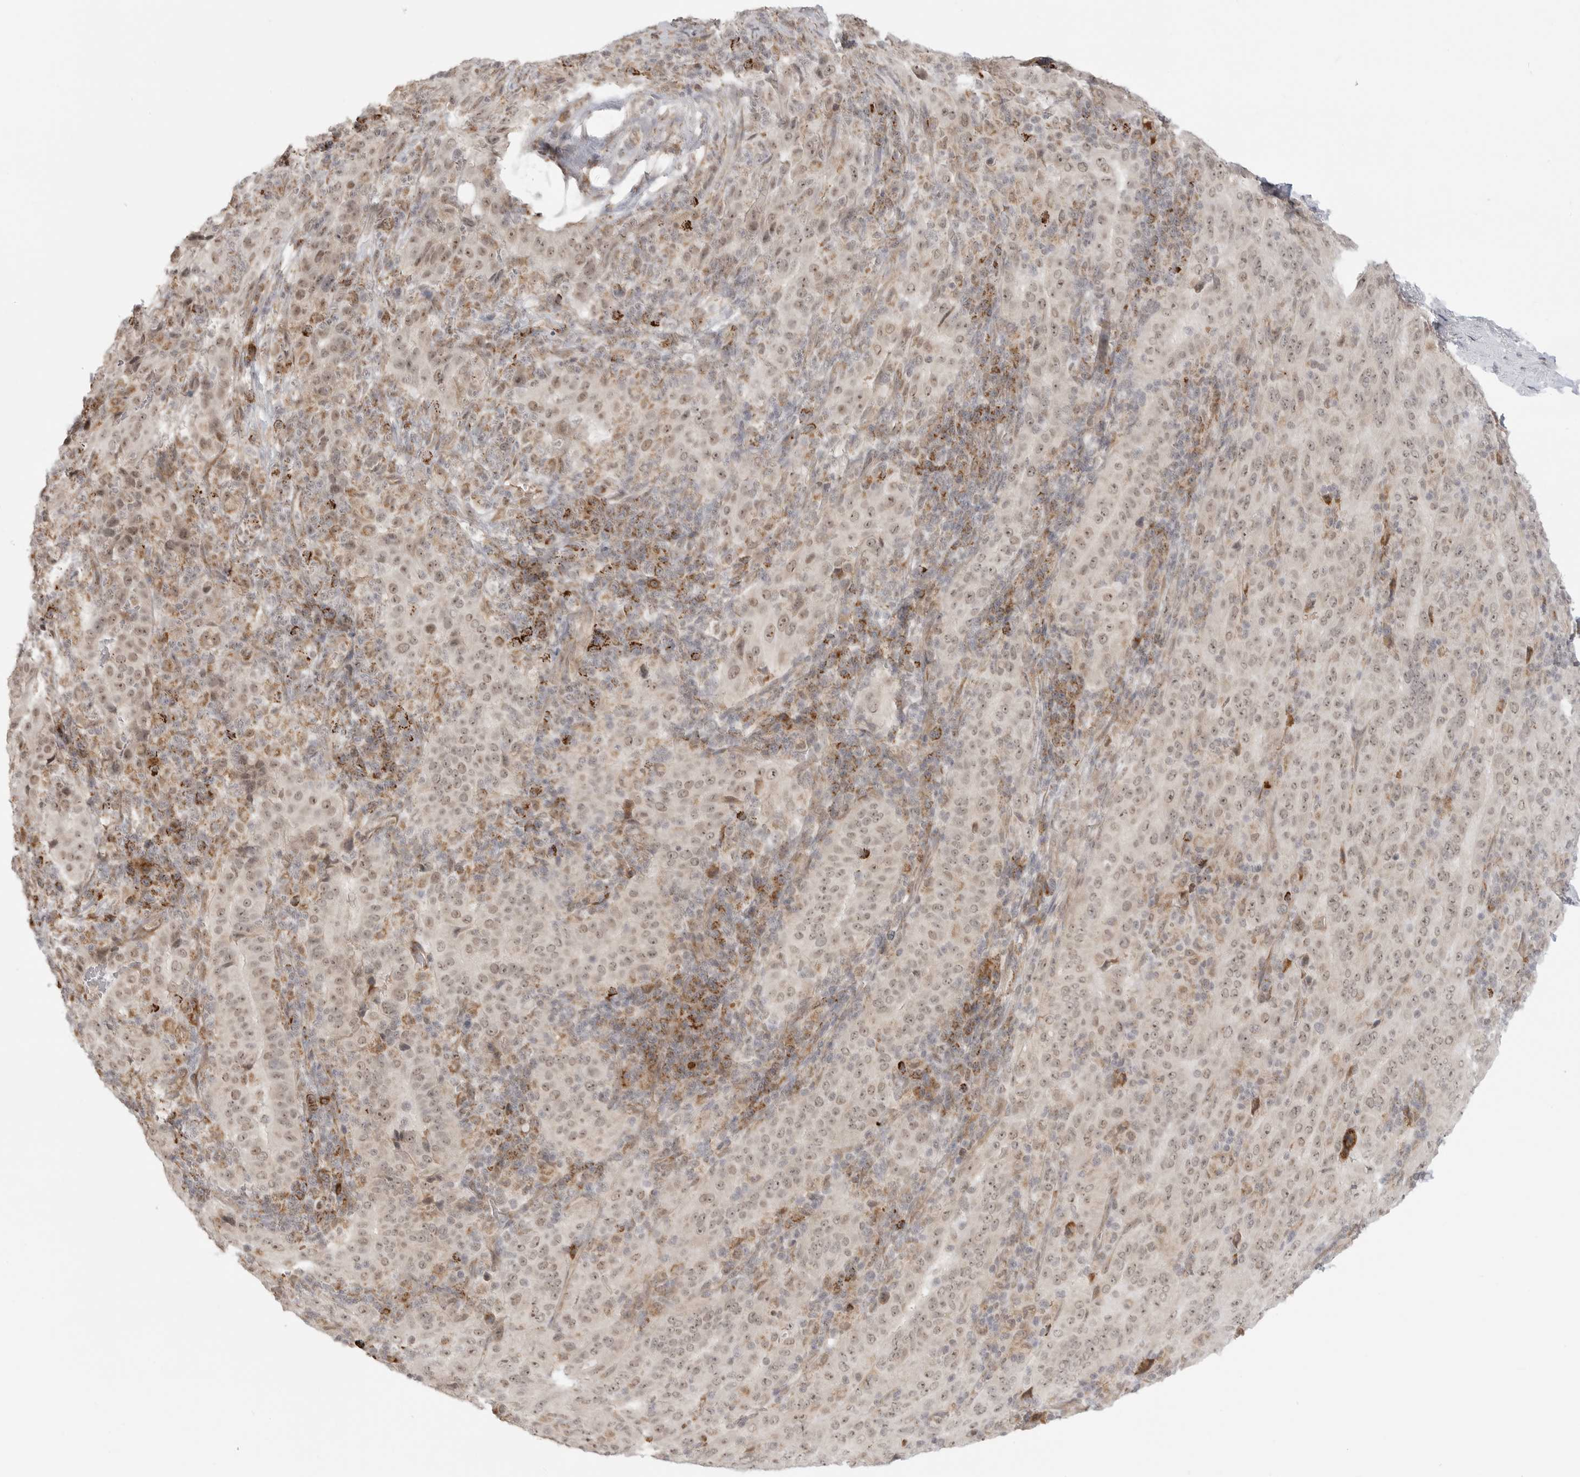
{"staining": {"intensity": "weak", "quantity": "25%-75%", "location": "nuclear"}, "tissue": "pancreatic cancer", "cell_type": "Tumor cells", "image_type": "cancer", "snomed": [{"axis": "morphology", "description": "Adenocarcinoma, NOS"}, {"axis": "topography", "description": "Pancreas"}], "caption": "DAB immunohistochemical staining of human adenocarcinoma (pancreatic) shows weak nuclear protein positivity in approximately 25%-75% of tumor cells.", "gene": "KALRN", "patient": {"sex": "male", "age": 63}}